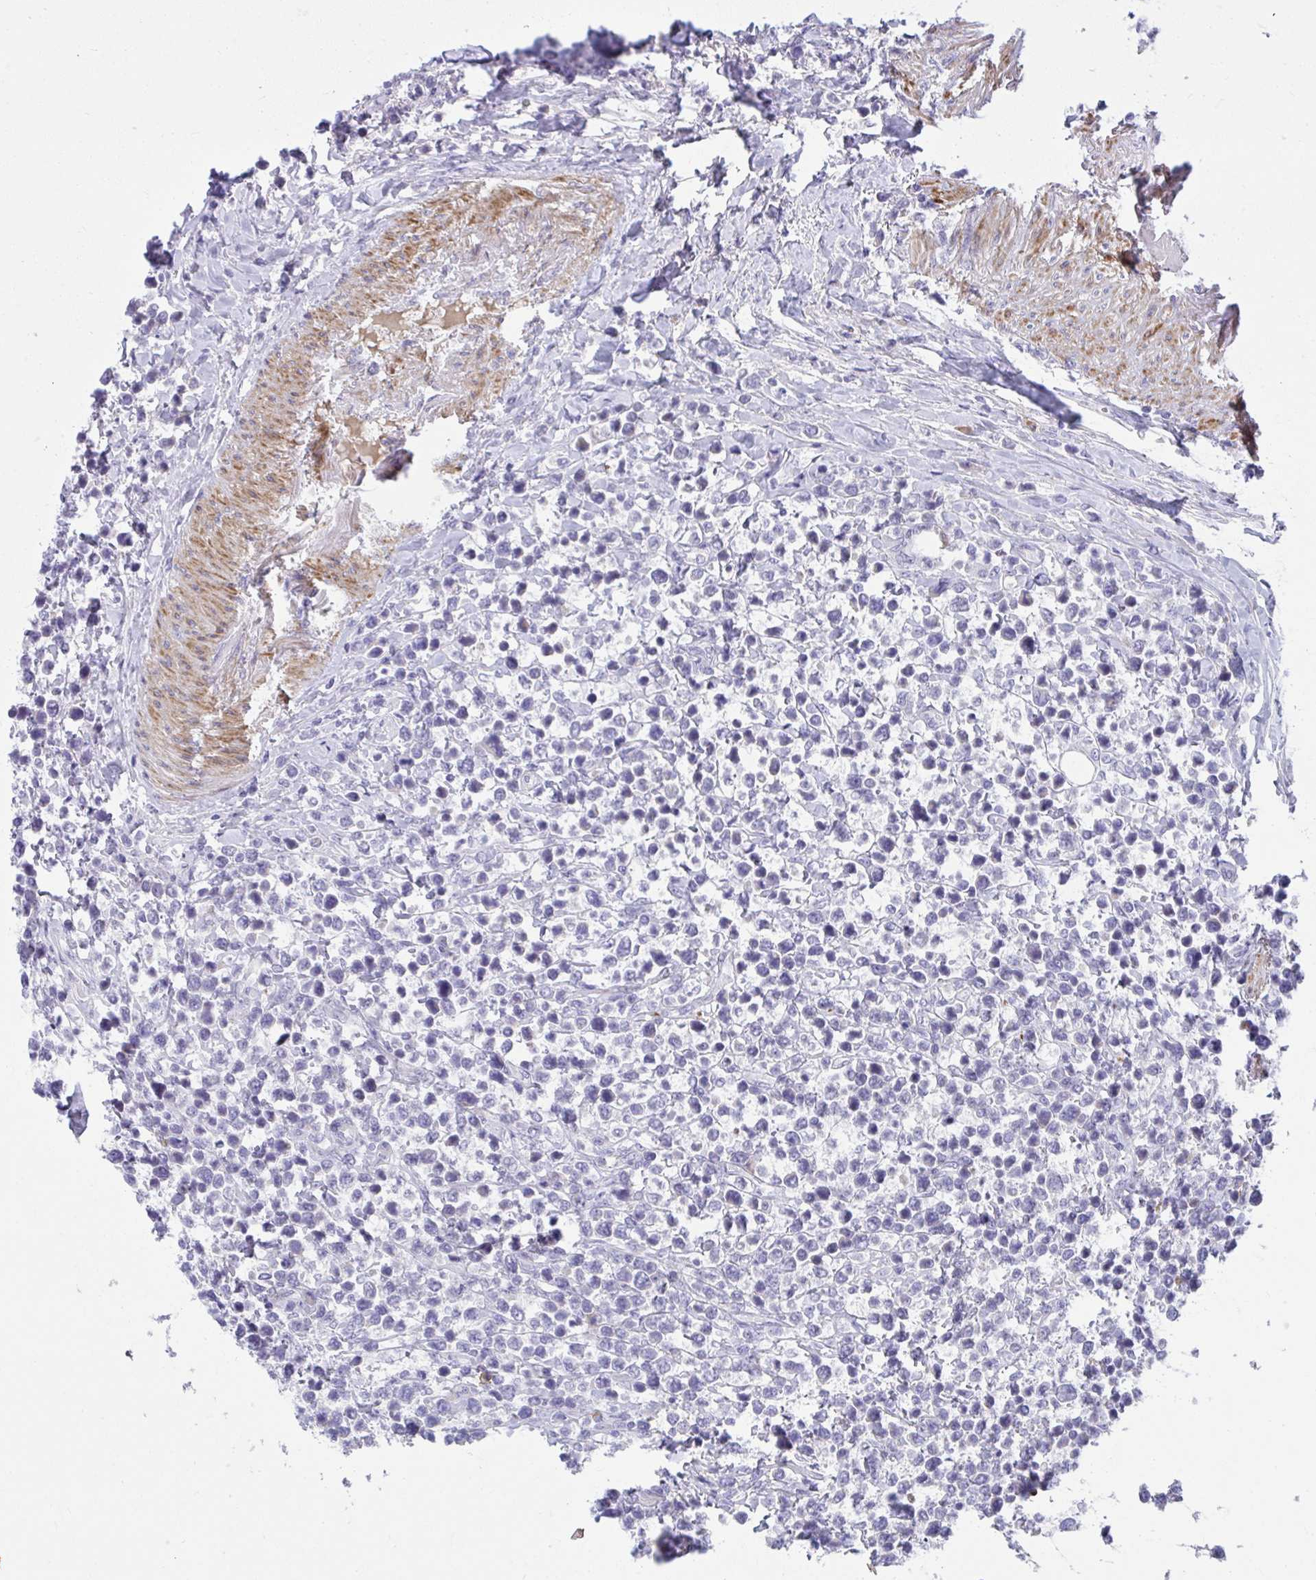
{"staining": {"intensity": "negative", "quantity": "none", "location": "none"}, "tissue": "lymphoma", "cell_type": "Tumor cells", "image_type": "cancer", "snomed": [{"axis": "morphology", "description": "Malignant lymphoma, non-Hodgkin's type, High grade"}, {"axis": "topography", "description": "Soft tissue"}], "caption": "Immunohistochemistry of human high-grade malignant lymphoma, non-Hodgkin's type exhibits no positivity in tumor cells.", "gene": "PIGZ", "patient": {"sex": "female", "age": 56}}